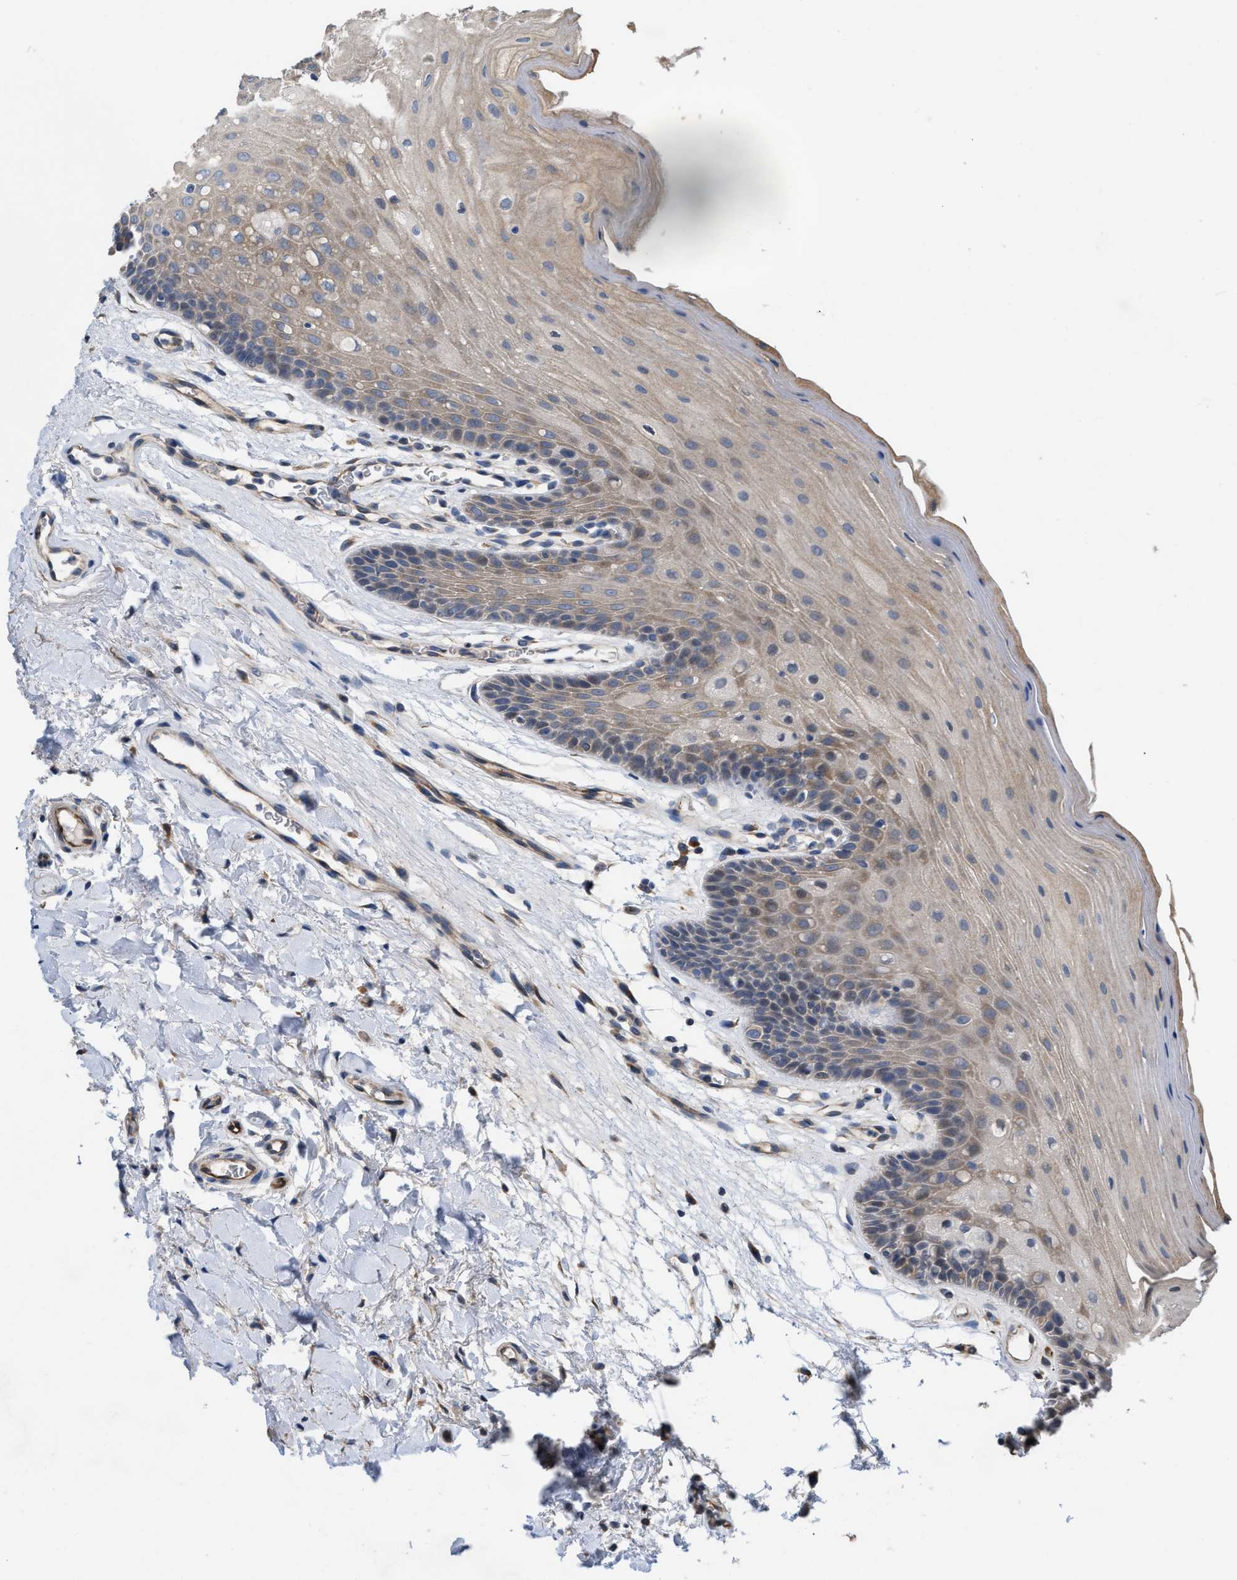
{"staining": {"intensity": "weak", "quantity": "25%-75%", "location": "cytoplasmic/membranous"}, "tissue": "oral mucosa", "cell_type": "Squamous epithelial cells", "image_type": "normal", "snomed": [{"axis": "morphology", "description": "Normal tissue, NOS"}, {"axis": "morphology", "description": "Squamous cell carcinoma, NOS"}, {"axis": "topography", "description": "Oral tissue"}, {"axis": "topography", "description": "Head-Neck"}], "caption": "A high-resolution image shows immunohistochemistry (IHC) staining of unremarkable oral mucosa, which exhibits weak cytoplasmic/membranous expression in about 25%-75% of squamous epithelial cells. (DAB (3,3'-diaminobenzidine) IHC with brightfield microscopy, high magnification).", "gene": "SLC4A11", "patient": {"sex": "male", "age": 71}}